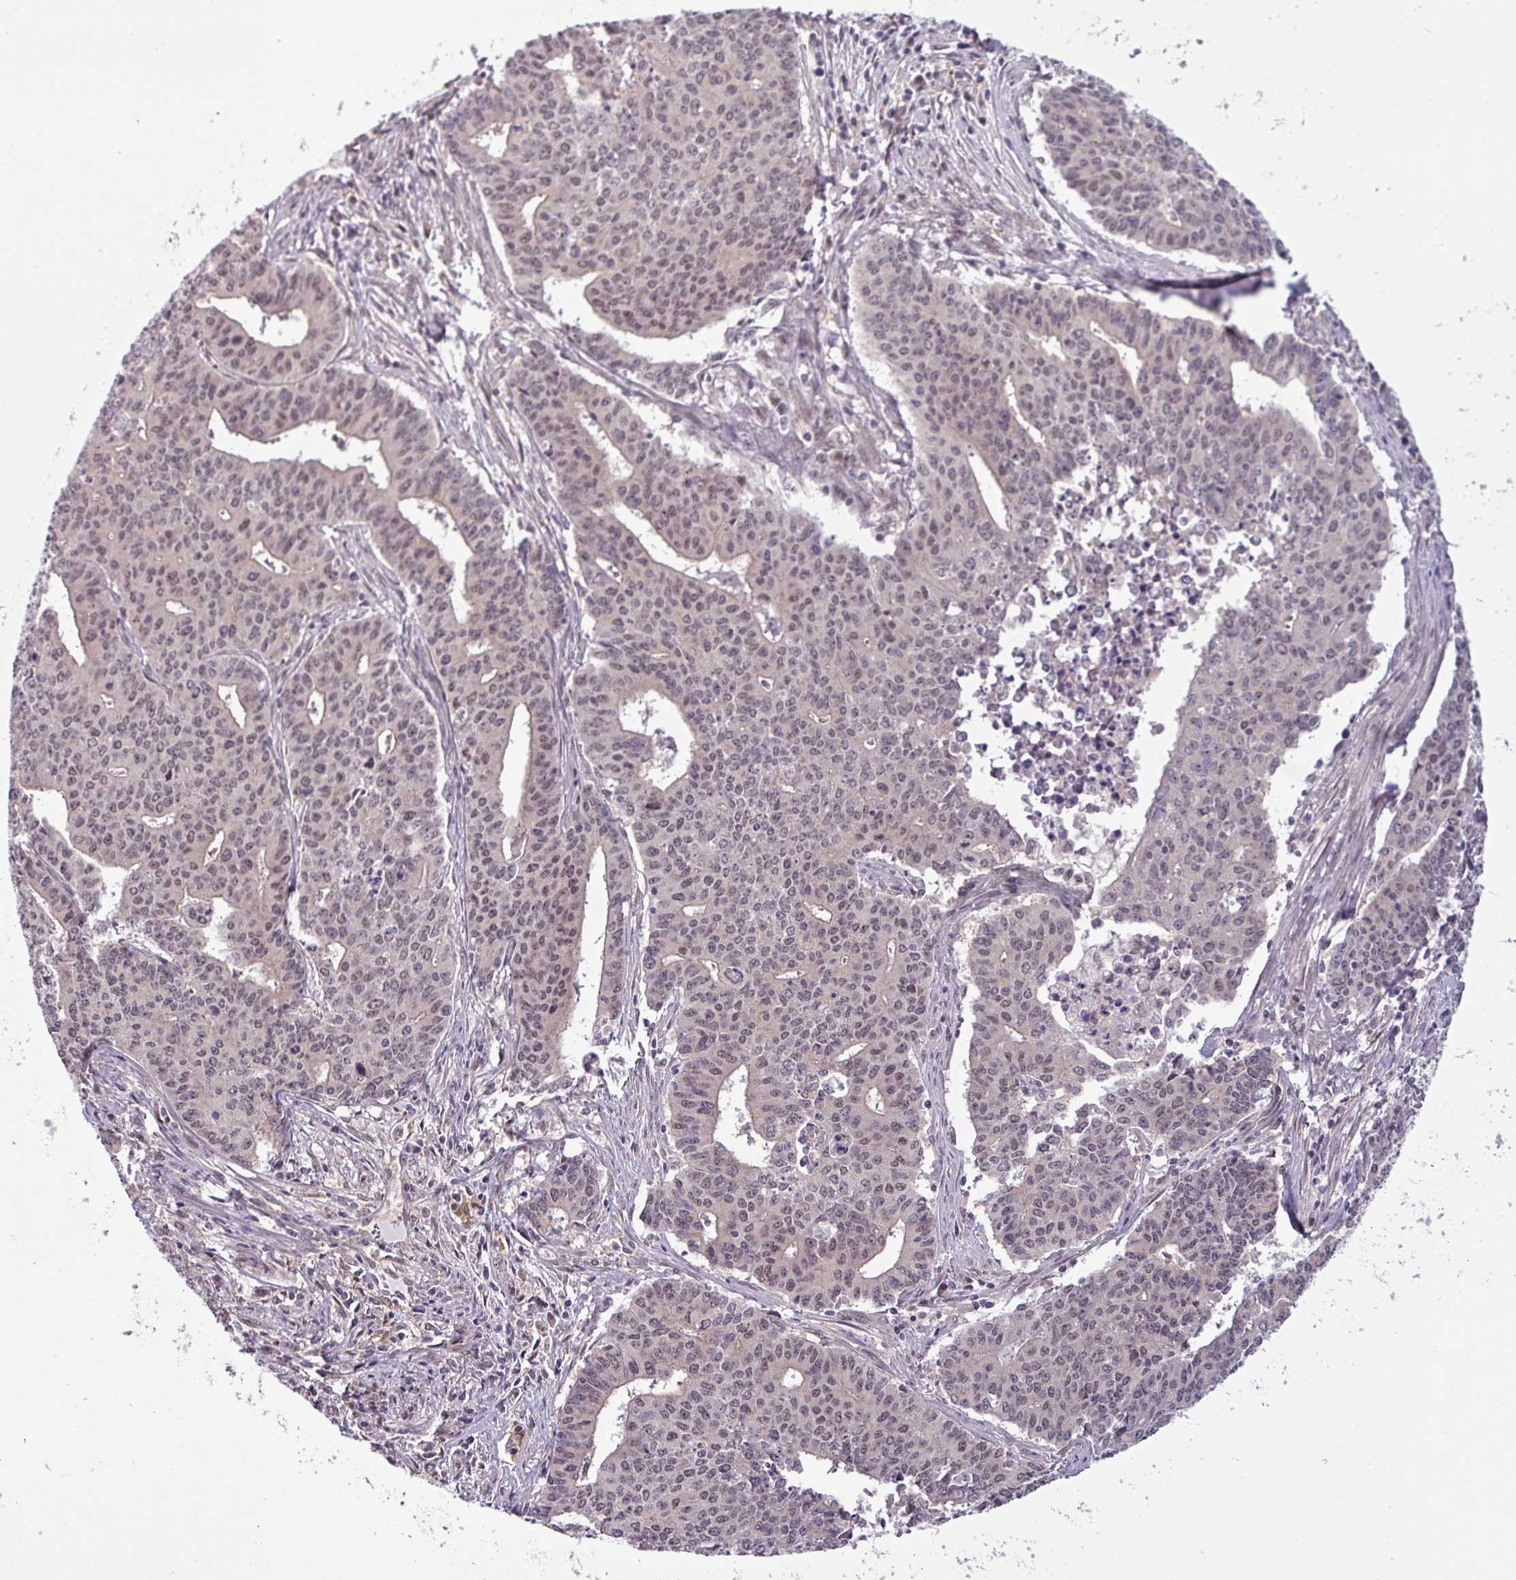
{"staining": {"intensity": "weak", "quantity": "25%-75%", "location": "nuclear"}, "tissue": "endometrial cancer", "cell_type": "Tumor cells", "image_type": "cancer", "snomed": [{"axis": "morphology", "description": "Adenocarcinoma, NOS"}, {"axis": "topography", "description": "Endometrium"}], "caption": "There is low levels of weak nuclear positivity in tumor cells of endometrial adenocarcinoma, as demonstrated by immunohistochemical staining (brown color).", "gene": "NPFFR1", "patient": {"sex": "female", "age": 59}}